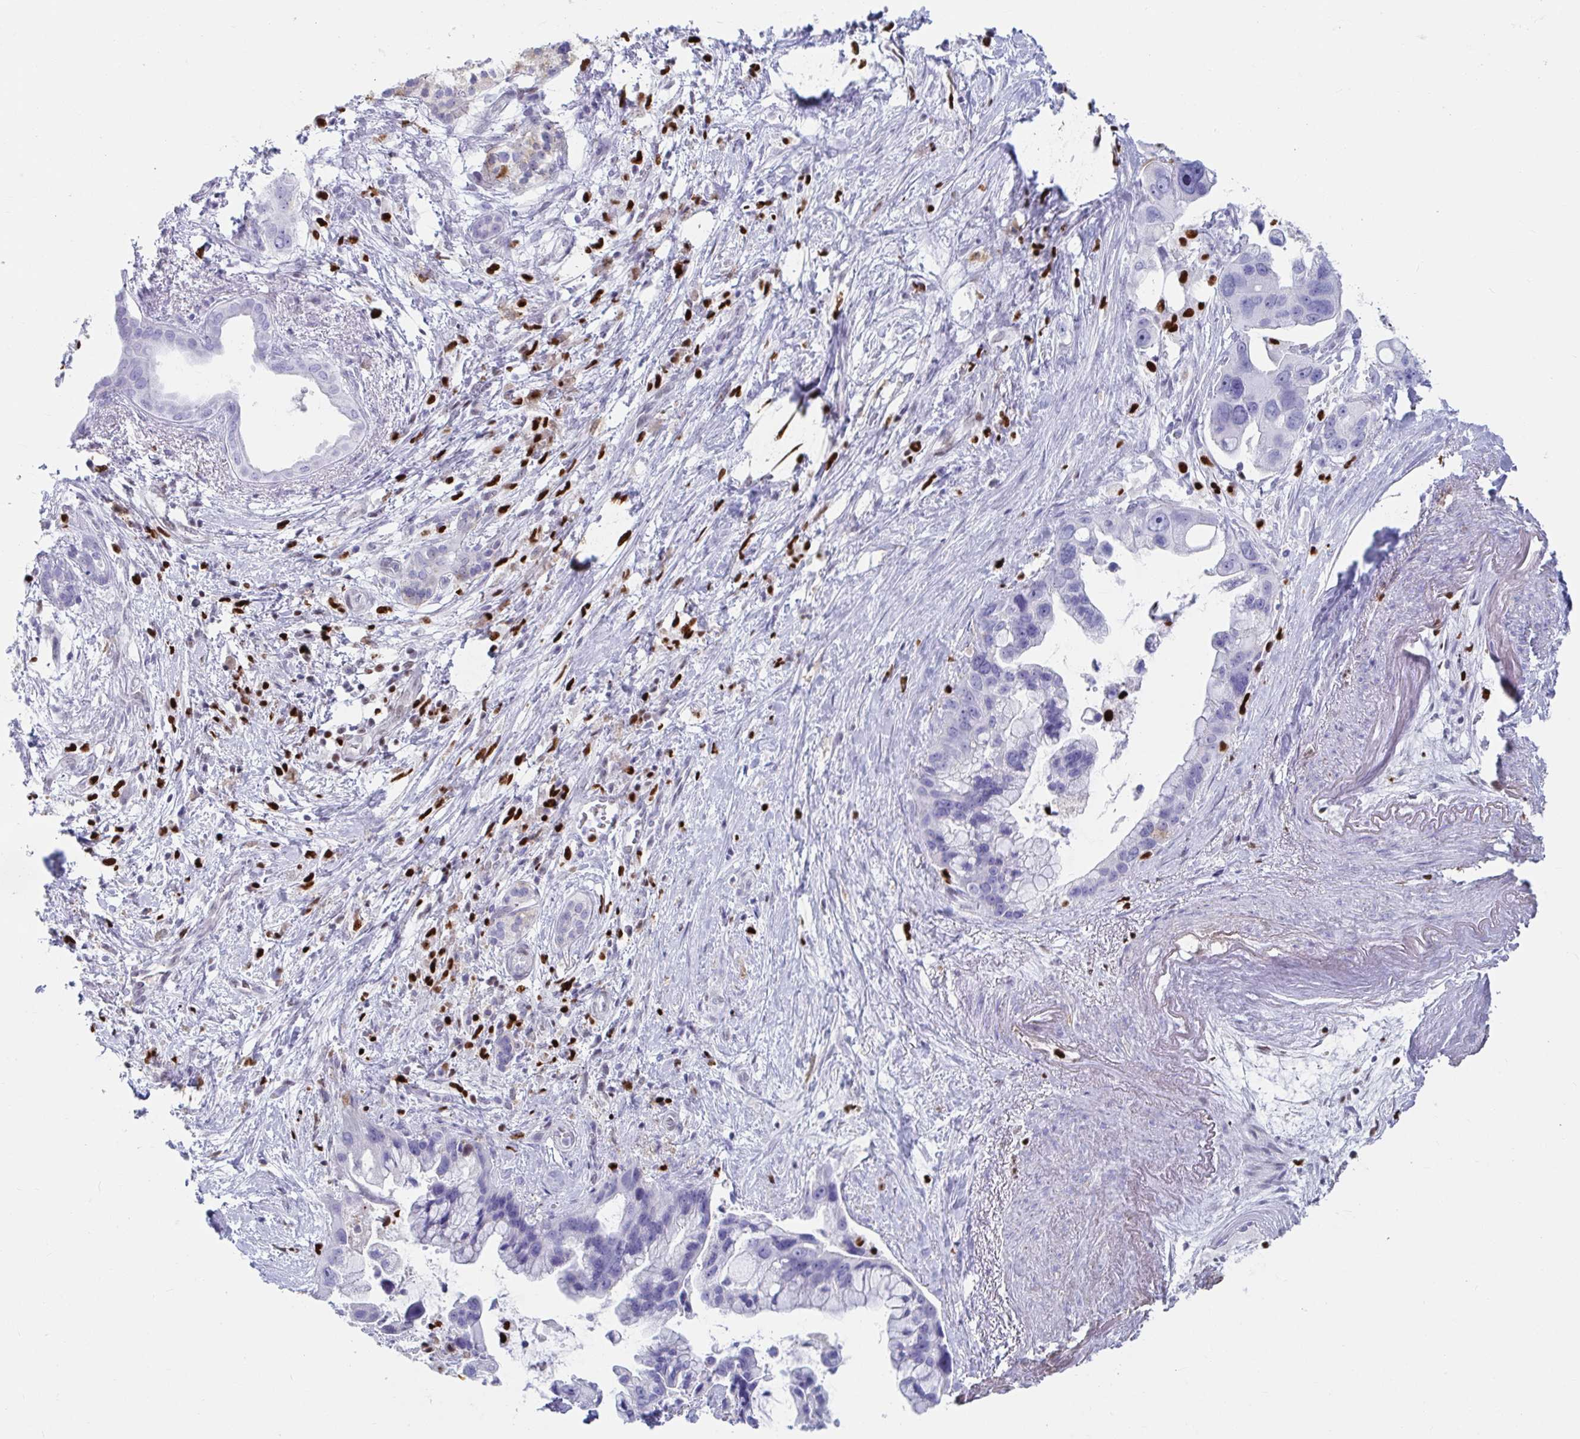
{"staining": {"intensity": "negative", "quantity": "none", "location": "none"}, "tissue": "pancreatic cancer", "cell_type": "Tumor cells", "image_type": "cancer", "snomed": [{"axis": "morphology", "description": "Adenocarcinoma, NOS"}, {"axis": "topography", "description": "Pancreas"}], "caption": "This is a micrograph of immunohistochemistry (IHC) staining of pancreatic adenocarcinoma, which shows no staining in tumor cells.", "gene": "ZNF586", "patient": {"sex": "female", "age": 83}}